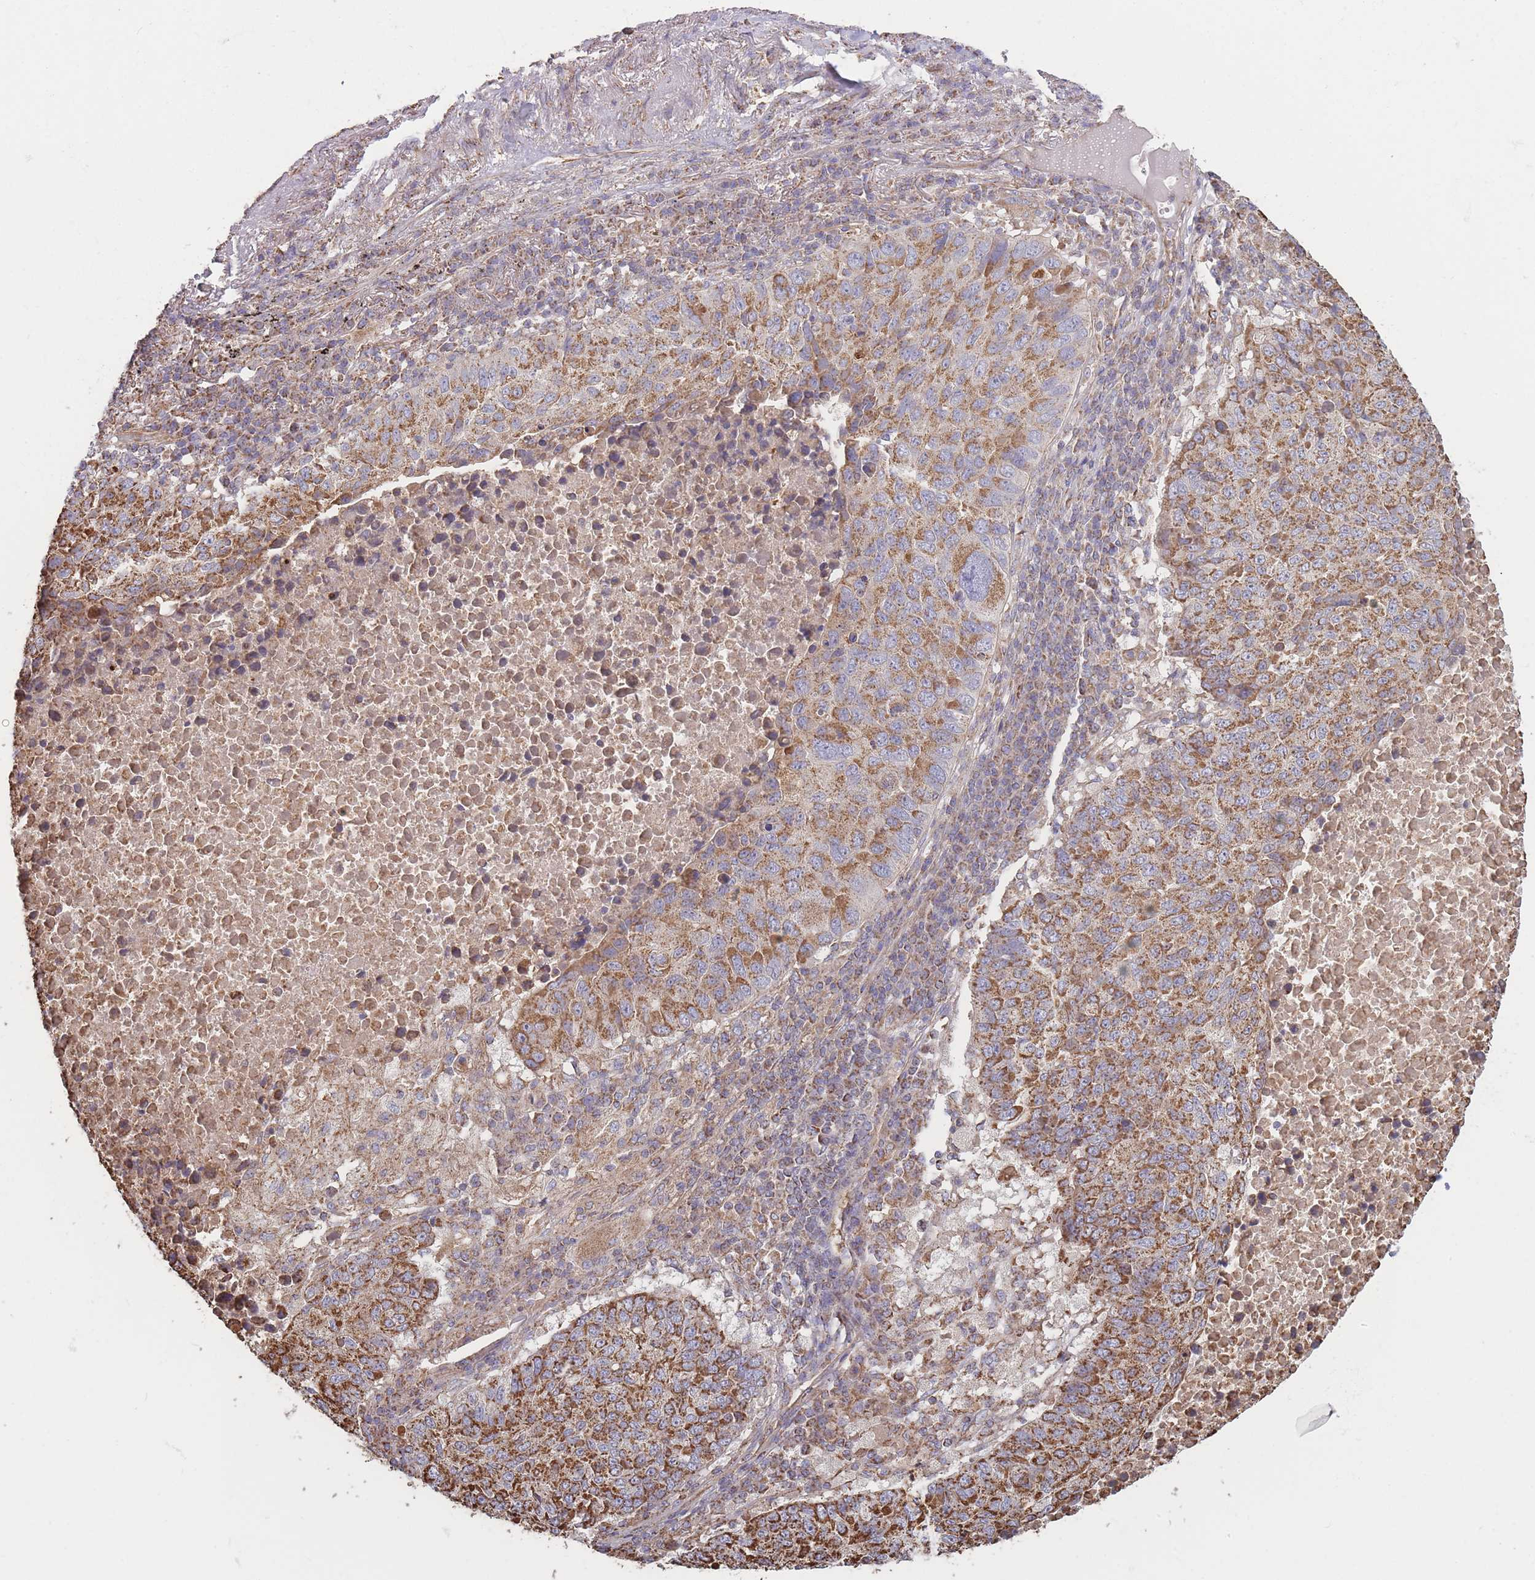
{"staining": {"intensity": "moderate", "quantity": ">75%", "location": "cytoplasmic/membranous"}, "tissue": "lung cancer", "cell_type": "Tumor cells", "image_type": "cancer", "snomed": [{"axis": "morphology", "description": "Squamous cell carcinoma, NOS"}, {"axis": "topography", "description": "Lung"}], "caption": "Immunohistochemistry (IHC) micrograph of lung squamous cell carcinoma stained for a protein (brown), which exhibits medium levels of moderate cytoplasmic/membranous staining in about >75% of tumor cells.", "gene": "KIF16B", "patient": {"sex": "male", "age": 73}}